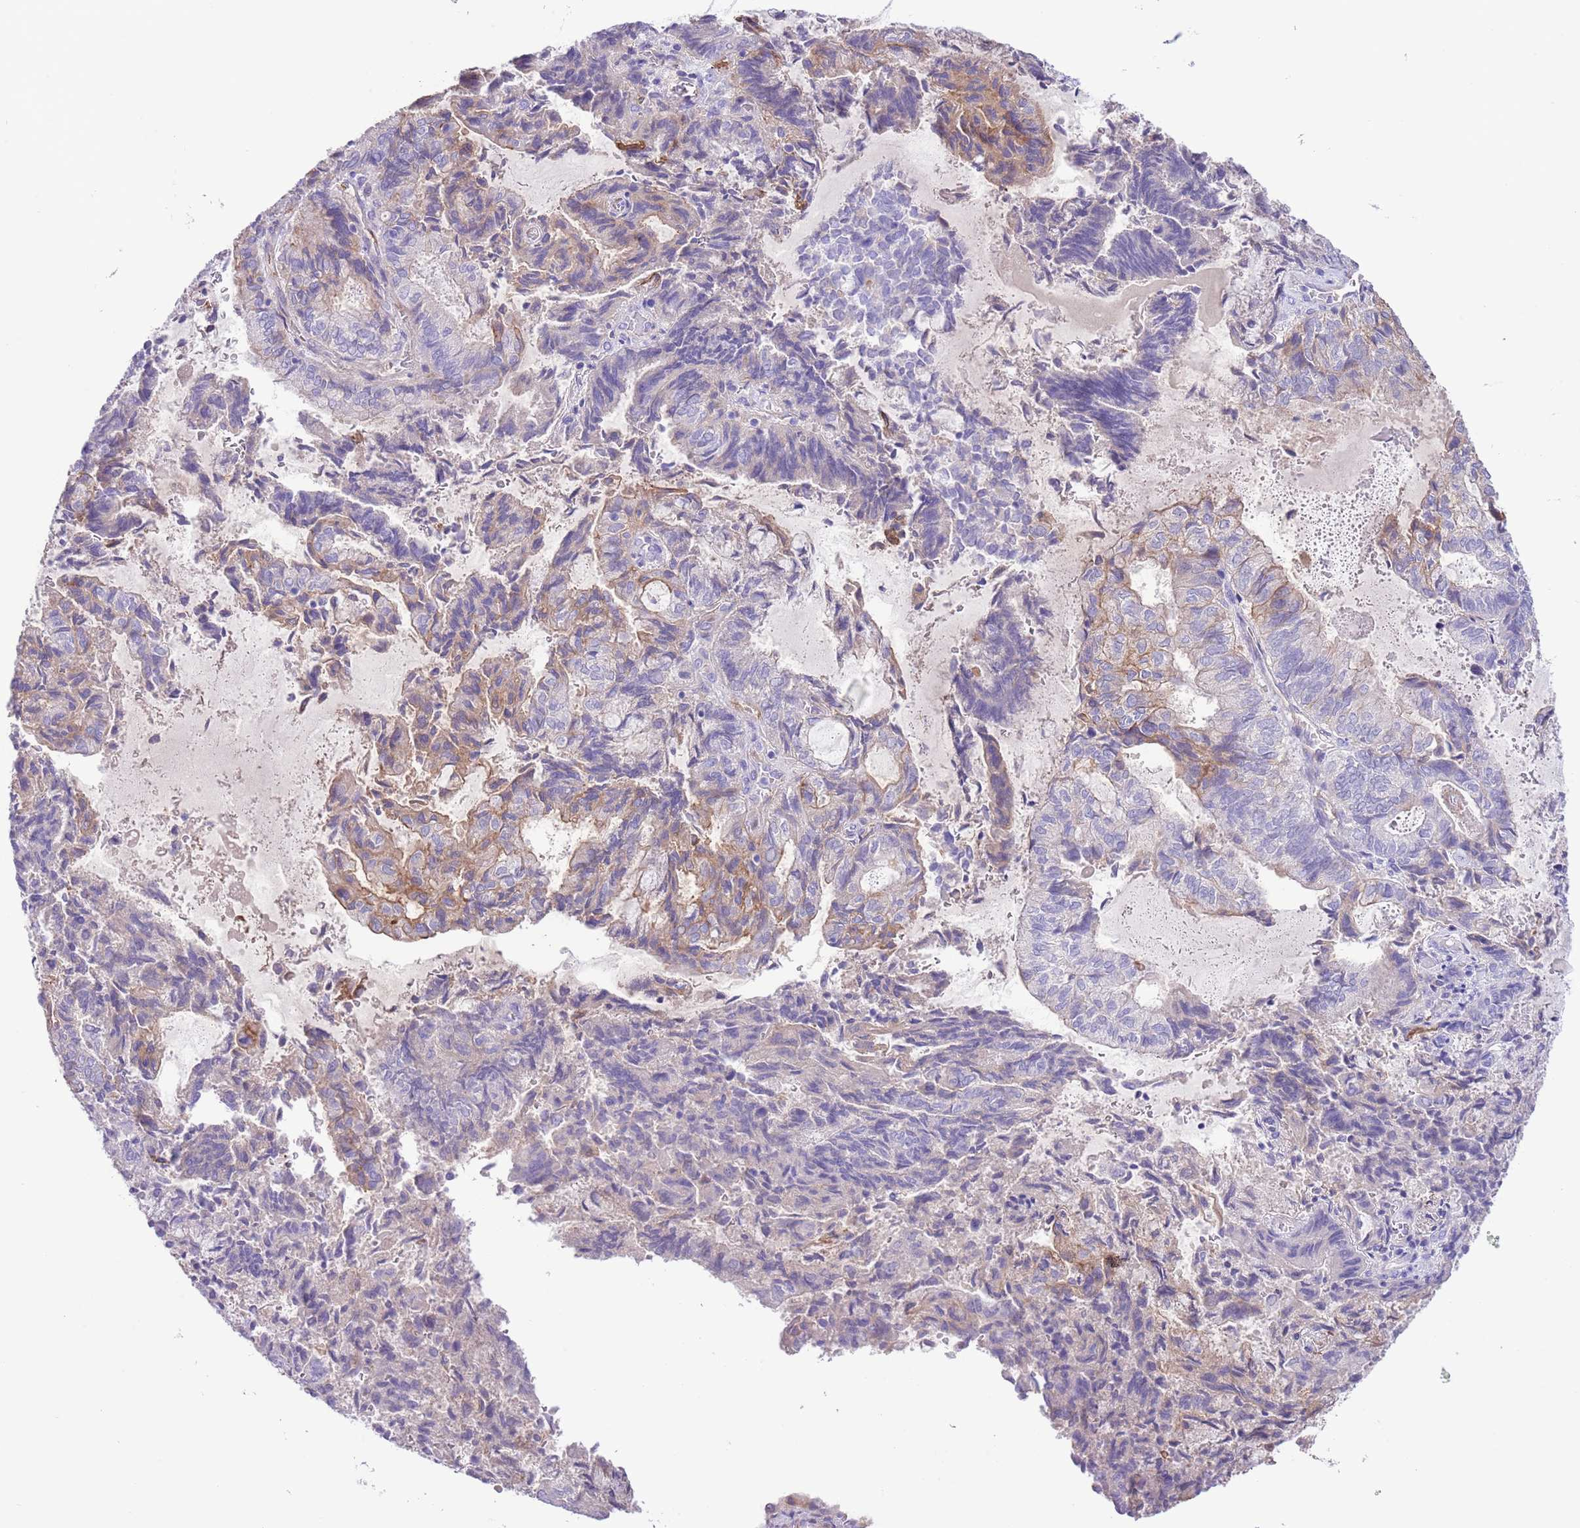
{"staining": {"intensity": "moderate", "quantity": "<25%", "location": "cytoplasmic/membranous"}, "tissue": "endometrial cancer", "cell_type": "Tumor cells", "image_type": "cancer", "snomed": [{"axis": "morphology", "description": "Adenocarcinoma, NOS"}, {"axis": "topography", "description": "Endometrium"}], "caption": "Moderate cytoplasmic/membranous positivity is seen in about <25% of tumor cells in endometrial adenocarcinoma.", "gene": "IGF1", "patient": {"sex": "female", "age": 80}}